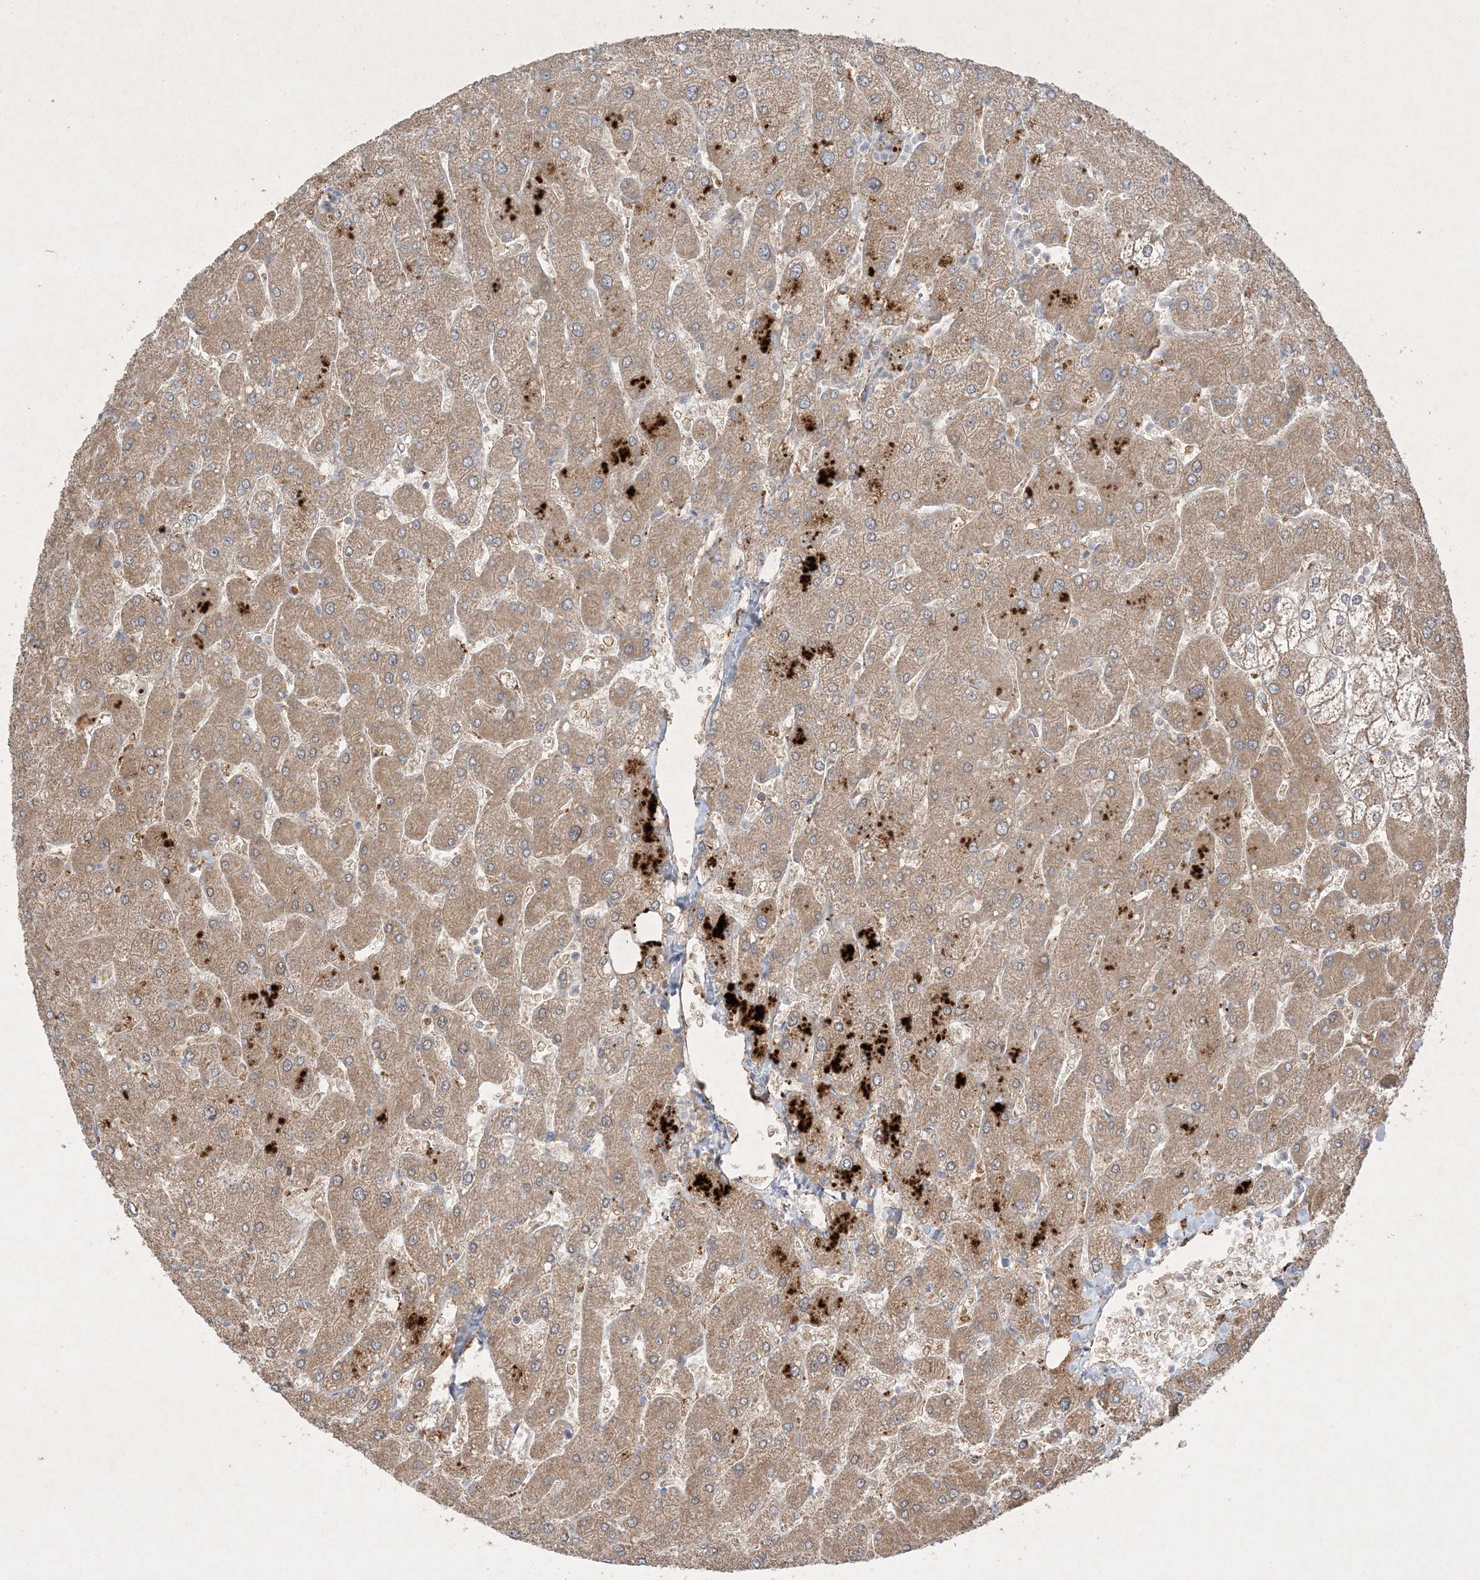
{"staining": {"intensity": "negative", "quantity": "none", "location": "none"}, "tissue": "liver", "cell_type": "Cholangiocytes", "image_type": "normal", "snomed": [{"axis": "morphology", "description": "Normal tissue, NOS"}, {"axis": "topography", "description": "Liver"}], "caption": "A high-resolution histopathology image shows immunohistochemistry staining of normal liver, which reveals no significant staining in cholangiocytes. (DAB (3,3'-diaminobenzidine) immunohistochemistry visualized using brightfield microscopy, high magnification).", "gene": "PRSS36", "patient": {"sex": "male", "age": 55}}